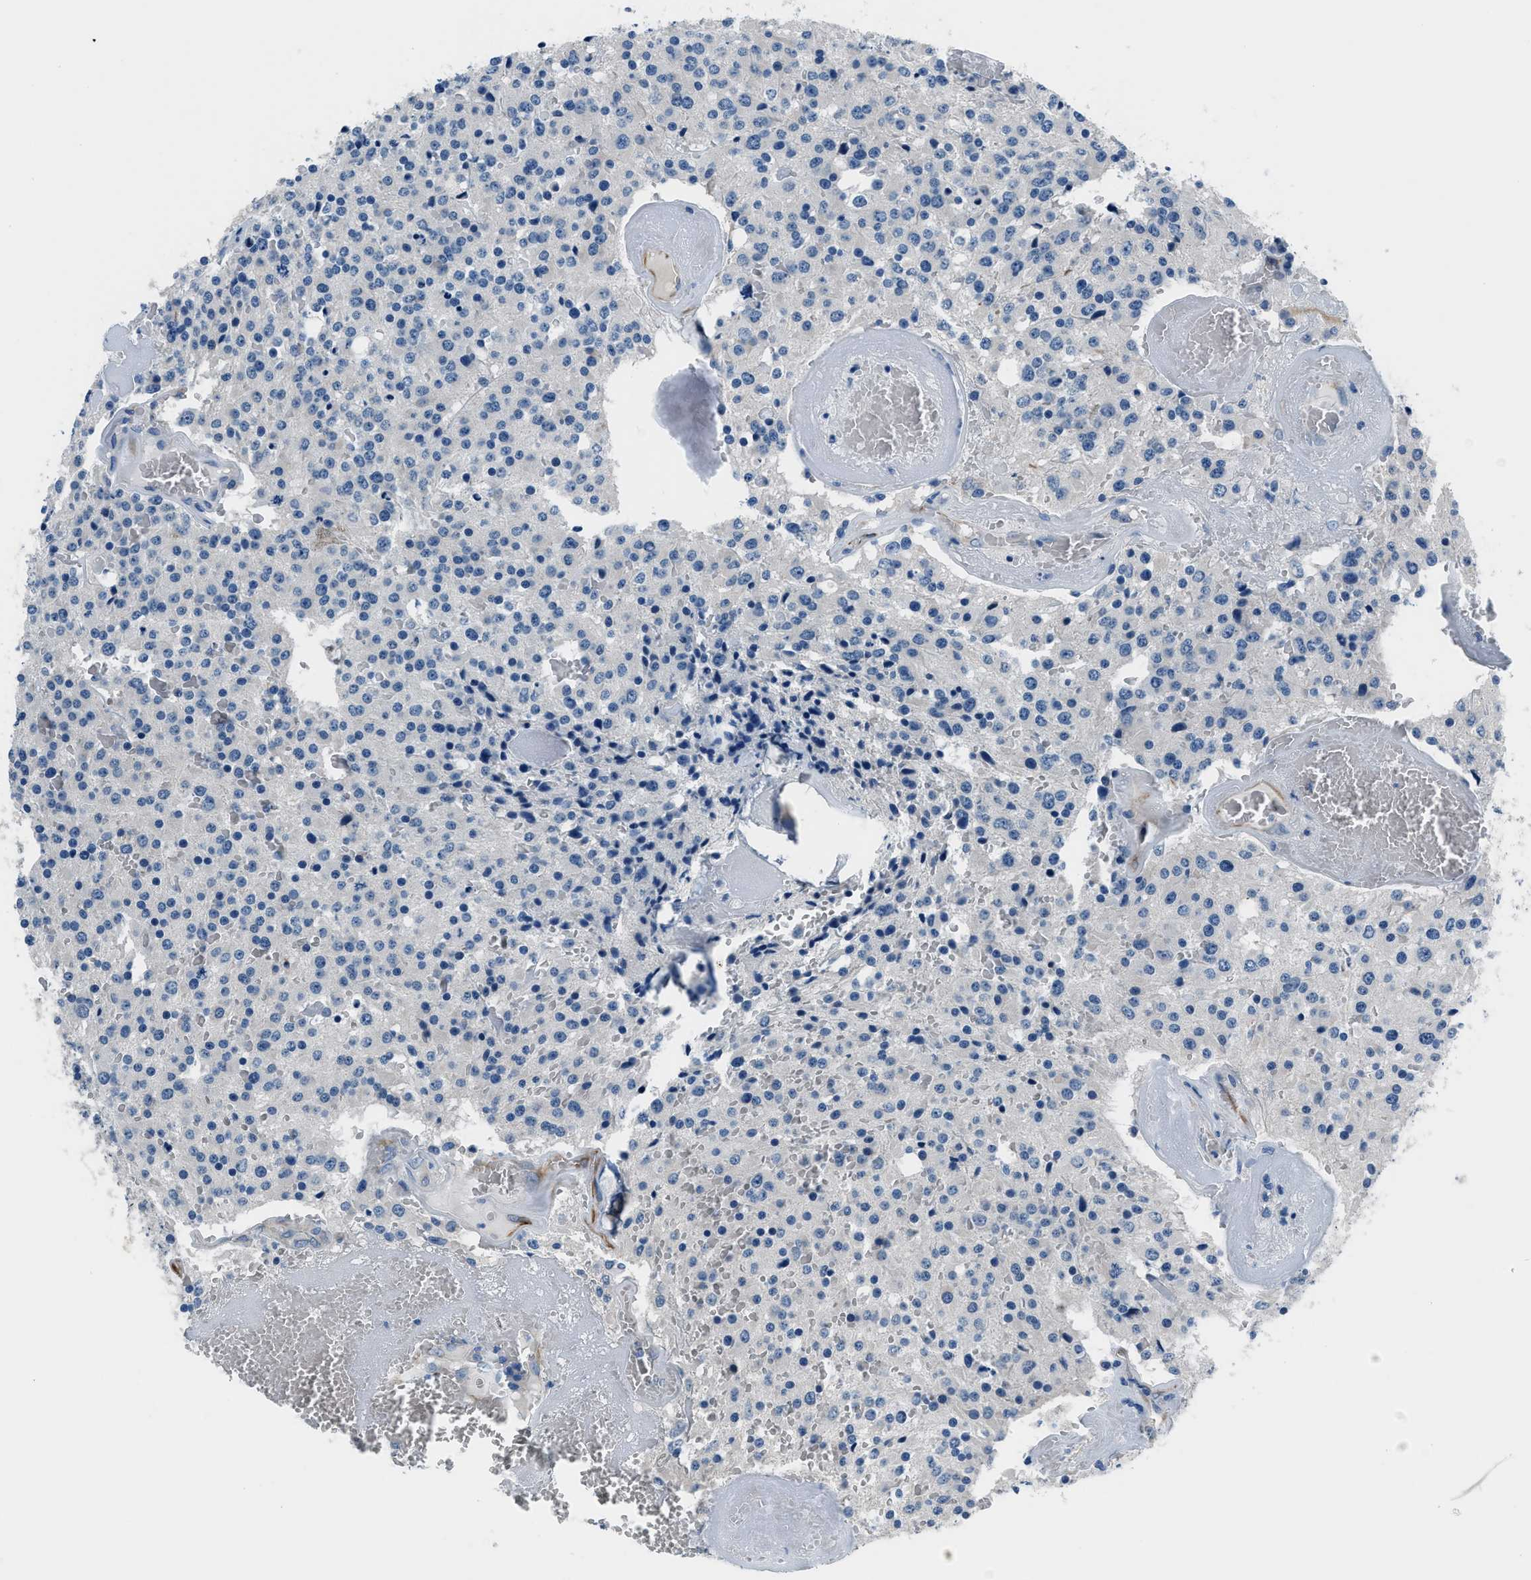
{"staining": {"intensity": "negative", "quantity": "none", "location": "none"}, "tissue": "glioma", "cell_type": "Tumor cells", "image_type": "cancer", "snomed": [{"axis": "morphology", "description": "Glioma, malignant, Low grade"}, {"axis": "topography", "description": "Brain"}], "caption": "The histopathology image reveals no staining of tumor cells in glioma.", "gene": "GJA3", "patient": {"sex": "male", "age": 58}}